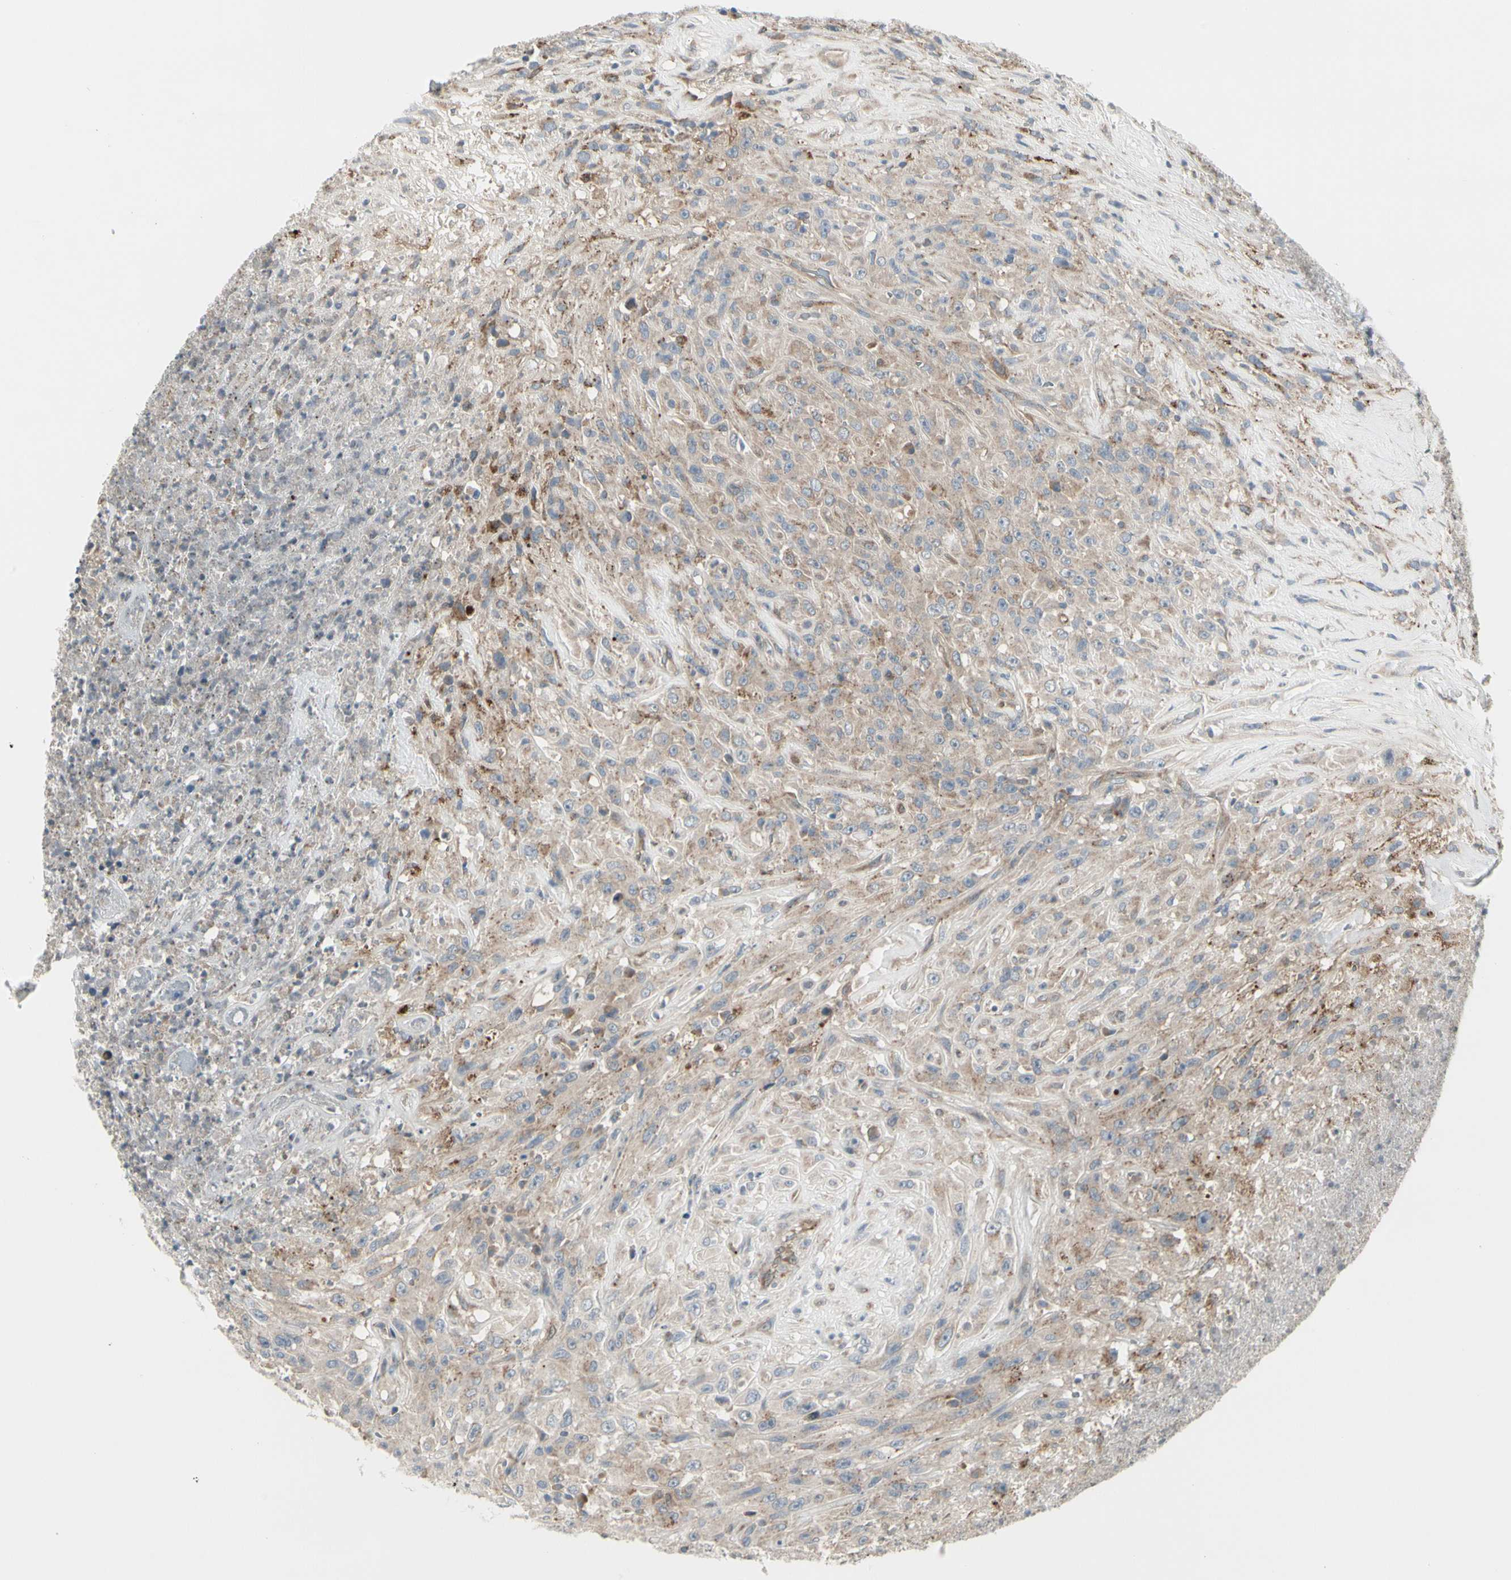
{"staining": {"intensity": "weak", "quantity": ">75%", "location": "cytoplasmic/membranous"}, "tissue": "urothelial cancer", "cell_type": "Tumor cells", "image_type": "cancer", "snomed": [{"axis": "morphology", "description": "Urothelial carcinoma, High grade"}, {"axis": "topography", "description": "Urinary bladder"}], "caption": "Brown immunohistochemical staining in human urothelial cancer shows weak cytoplasmic/membranous staining in approximately >75% of tumor cells. (DAB (3,3'-diaminobenzidine) IHC, brown staining for protein, blue staining for nuclei).", "gene": "GRN", "patient": {"sex": "male", "age": 66}}